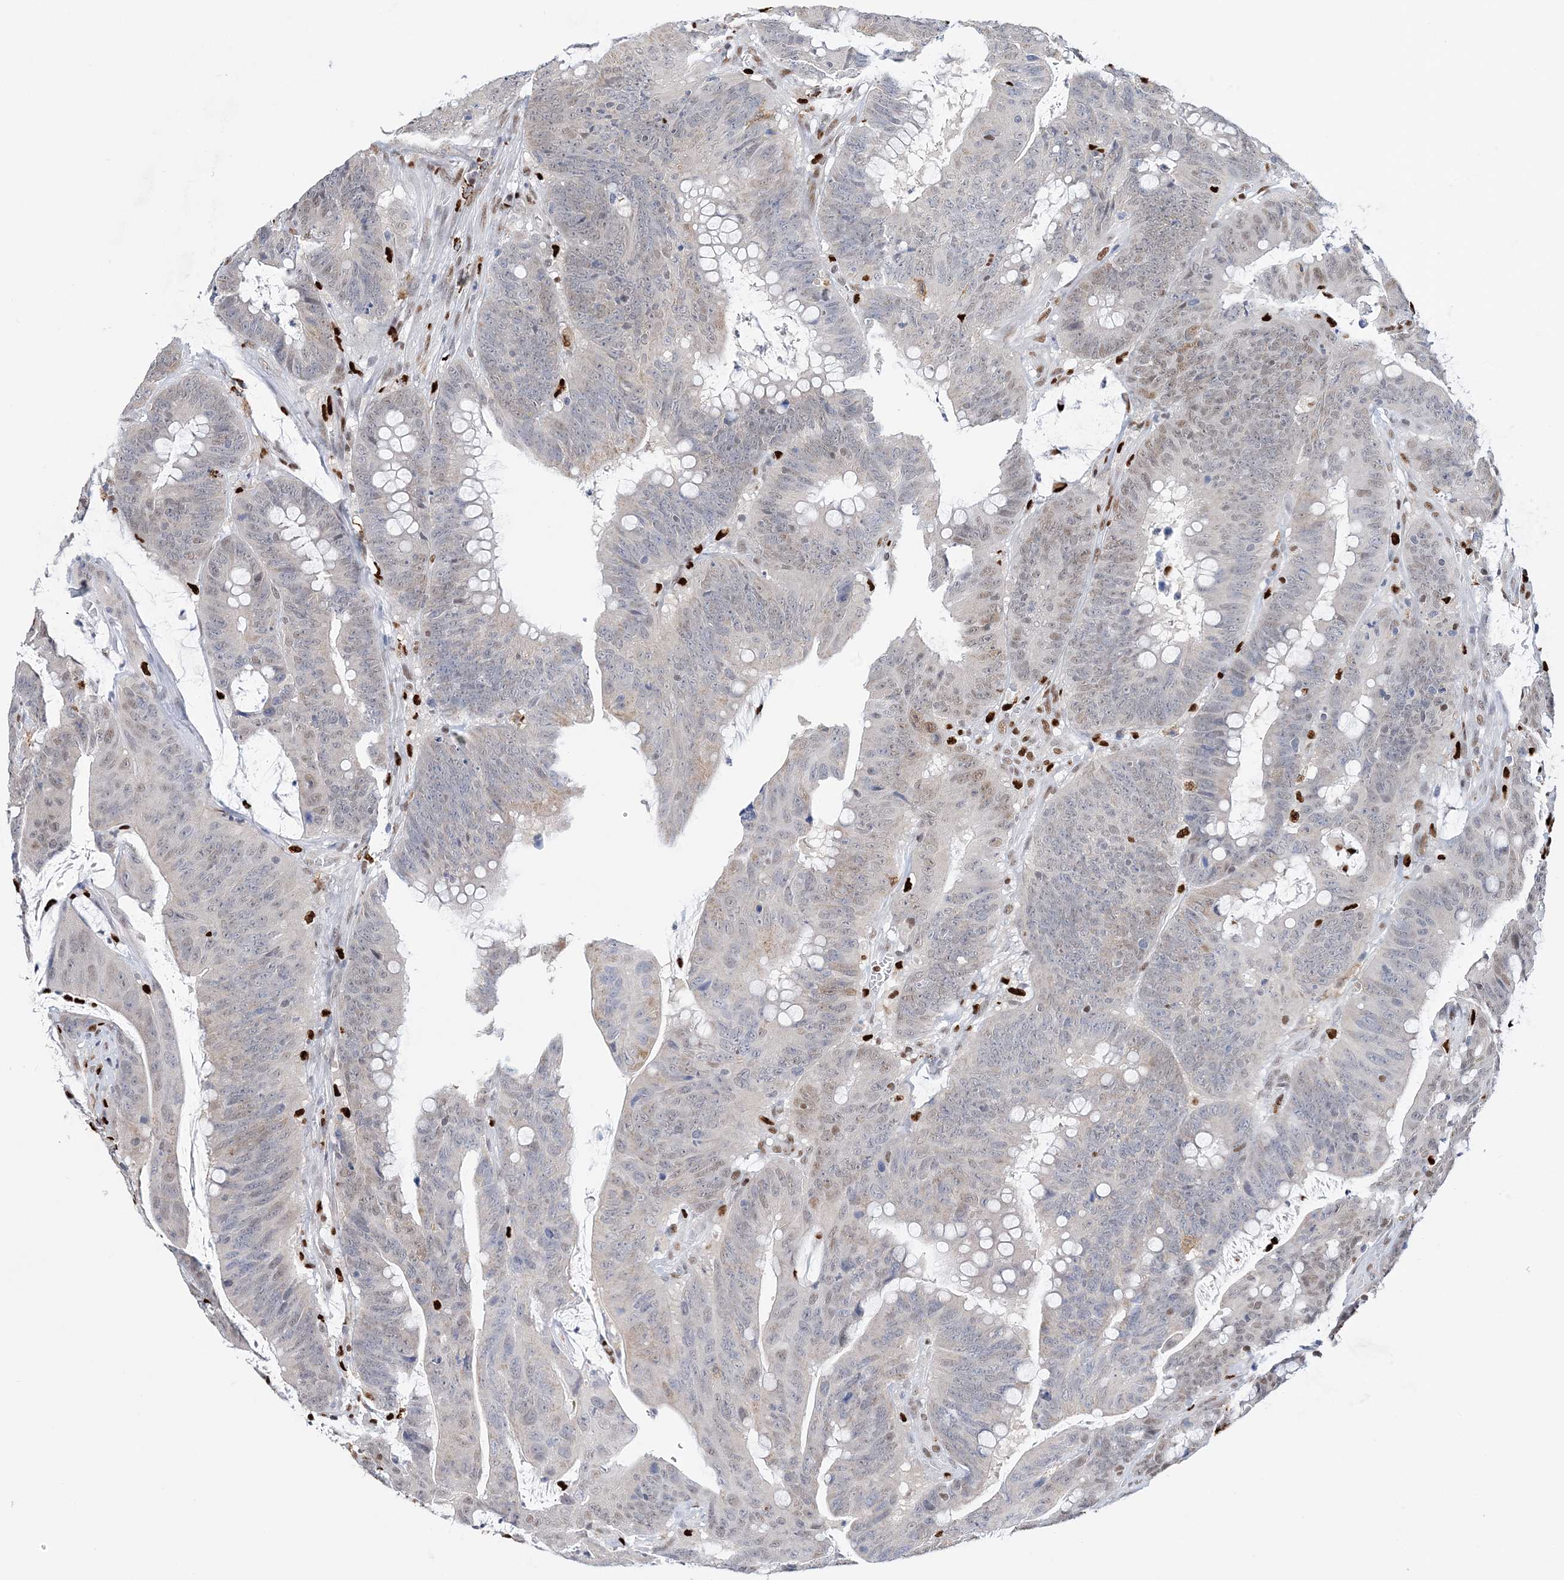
{"staining": {"intensity": "weak", "quantity": "25%-75%", "location": "nuclear"}, "tissue": "colorectal cancer", "cell_type": "Tumor cells", "image_type": "cancer", "snomed": [{"axis": "morphology", "description": "Adenocarcinoma, NOS"}, {"axis": "topography", "description": "Colon"}], "caption": "Human colorectal cancer stained for a protein (brown) demonstrates weak nuclear positive expression in approximately 25%-75% of tumor cells.", "gene": "NIT2", "patient": {"sex": "male", "age": 45}}